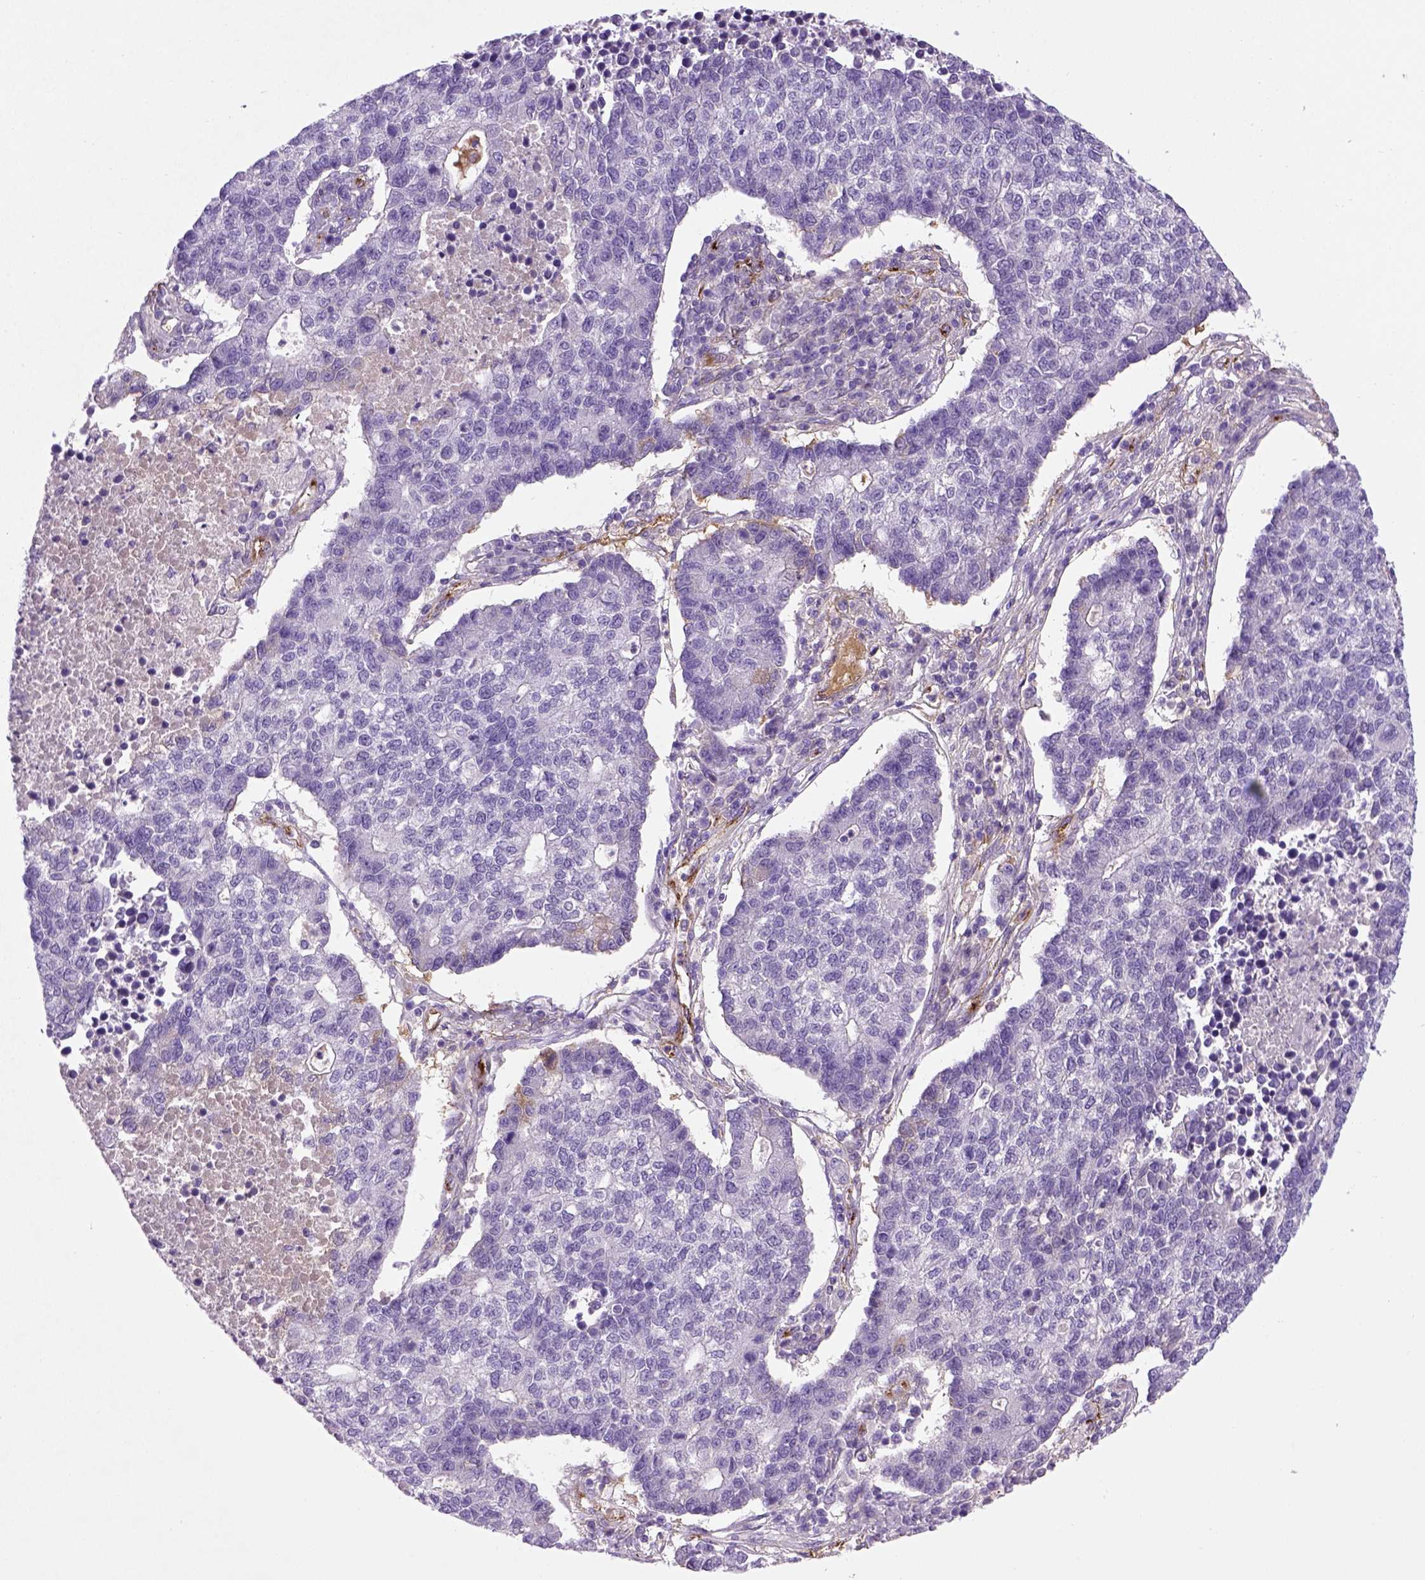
{"staining": {"intensity": "negative", "quantity": "none", "location": "none"}, "tissue": "lung cancer", "cell_type": "Tumor cells", "image_type": "cancer", "snomed": [{"axis": "morphology", "description": "Adenocarcinoma, NOS"}, {"axis": "topography", "description": "Lung"}], "caption": "A micrograph of lung cancer stained for a protein displays no brown staining in tumor cells.", "gene": "VWF", "patient": {"sex": "male", "age": 57}}